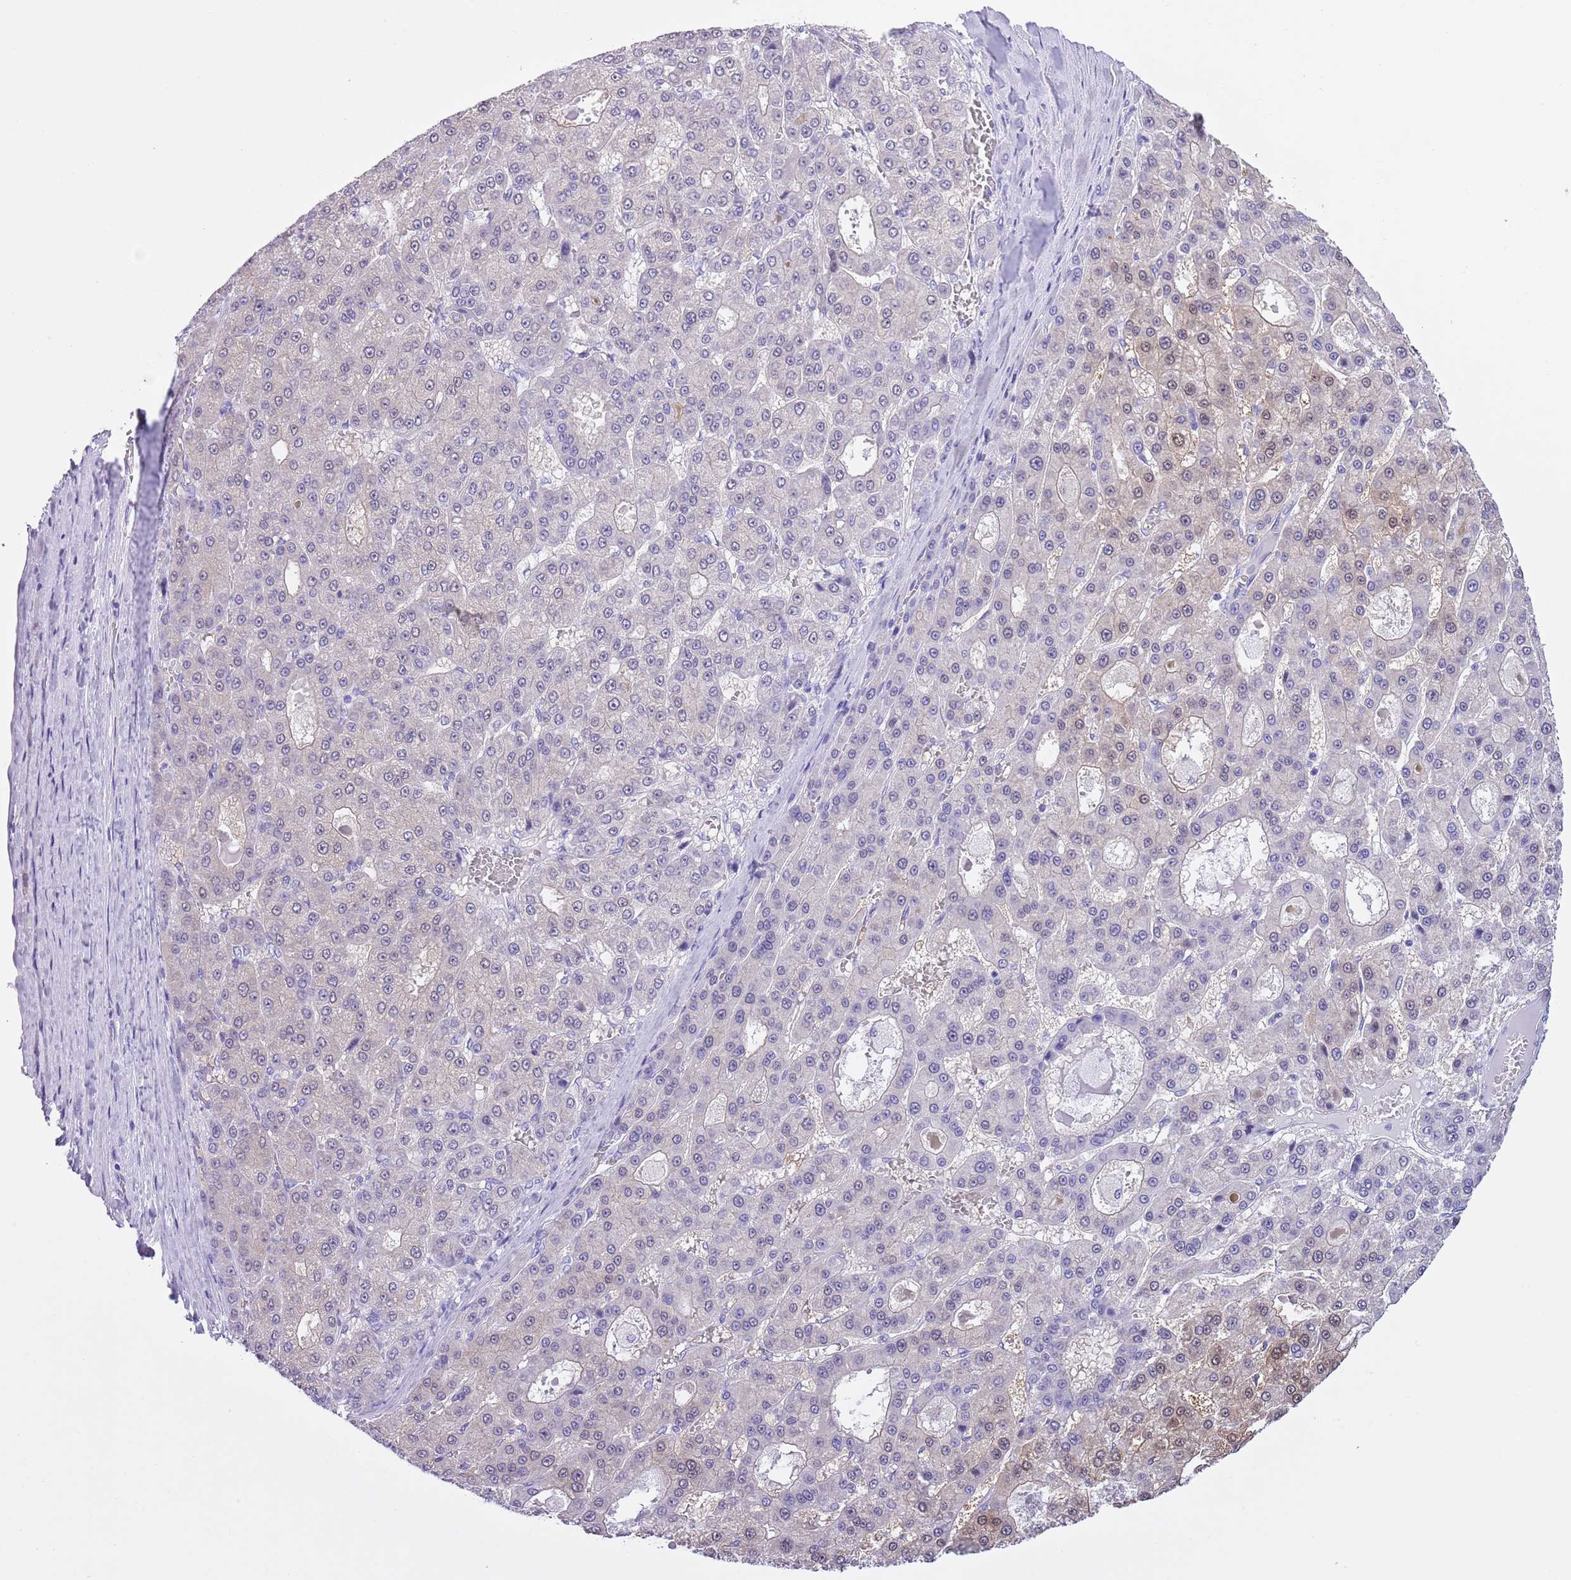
{"staining": {"intensity": "weak", "quantity": "<25%", "location": "nuclear"}, "tissue": "liver cancer", "cell_type": "Tumor cells", "image_type": "cancer", "snomed": [{"axis": "morphology", "description": "Carcinoma, Hepatocellular, NOS"}, {"axis": "topography", "description": "Liver"}], "caption": "The immunohistochemistry (IHC) image has no significant staining in tumor cells of hepatocellular carcinoma (liver) tissue.", "gene": "TMEM185B", "patient": {"sex": "male", "age": 70}}